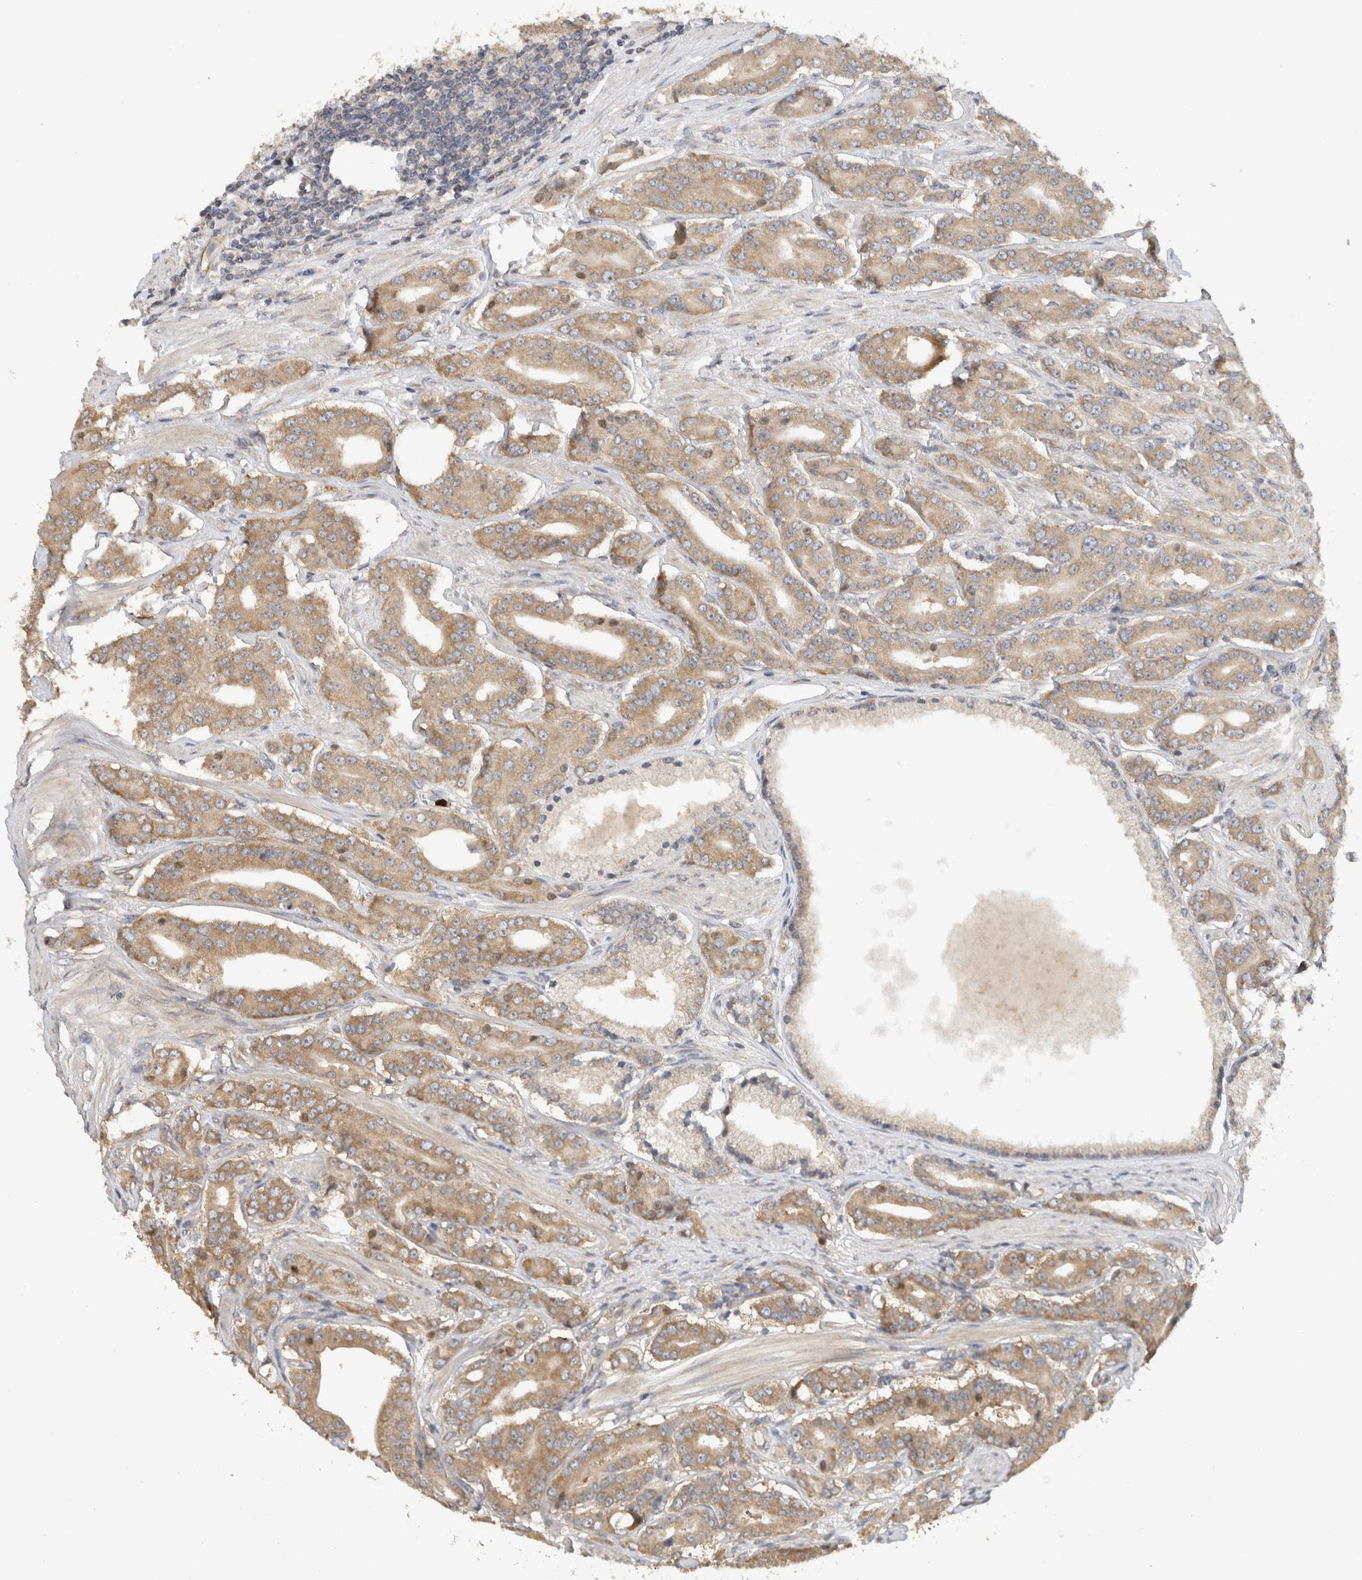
{"staining": {"intensity": "moderate", "quantity": ">75%", "location": "cytoplasmic/membranous"}, "tissue": "prostate cancer", "cell_type": "Tumor cells", "image_type": "cancer", "snomed": [{"axis": "morphology", "description": "Adenocarcinoma, High grade"}, {"axis": "topography", "description": "Prostate"}], "caption": "The image exhibits a brown stain indicating the presence of a protein in the cytoplasmic/membranous of tumor cells in prostate cancer.", "gene": "PUM1", "patient": {"sex": "male", "age": 71}}